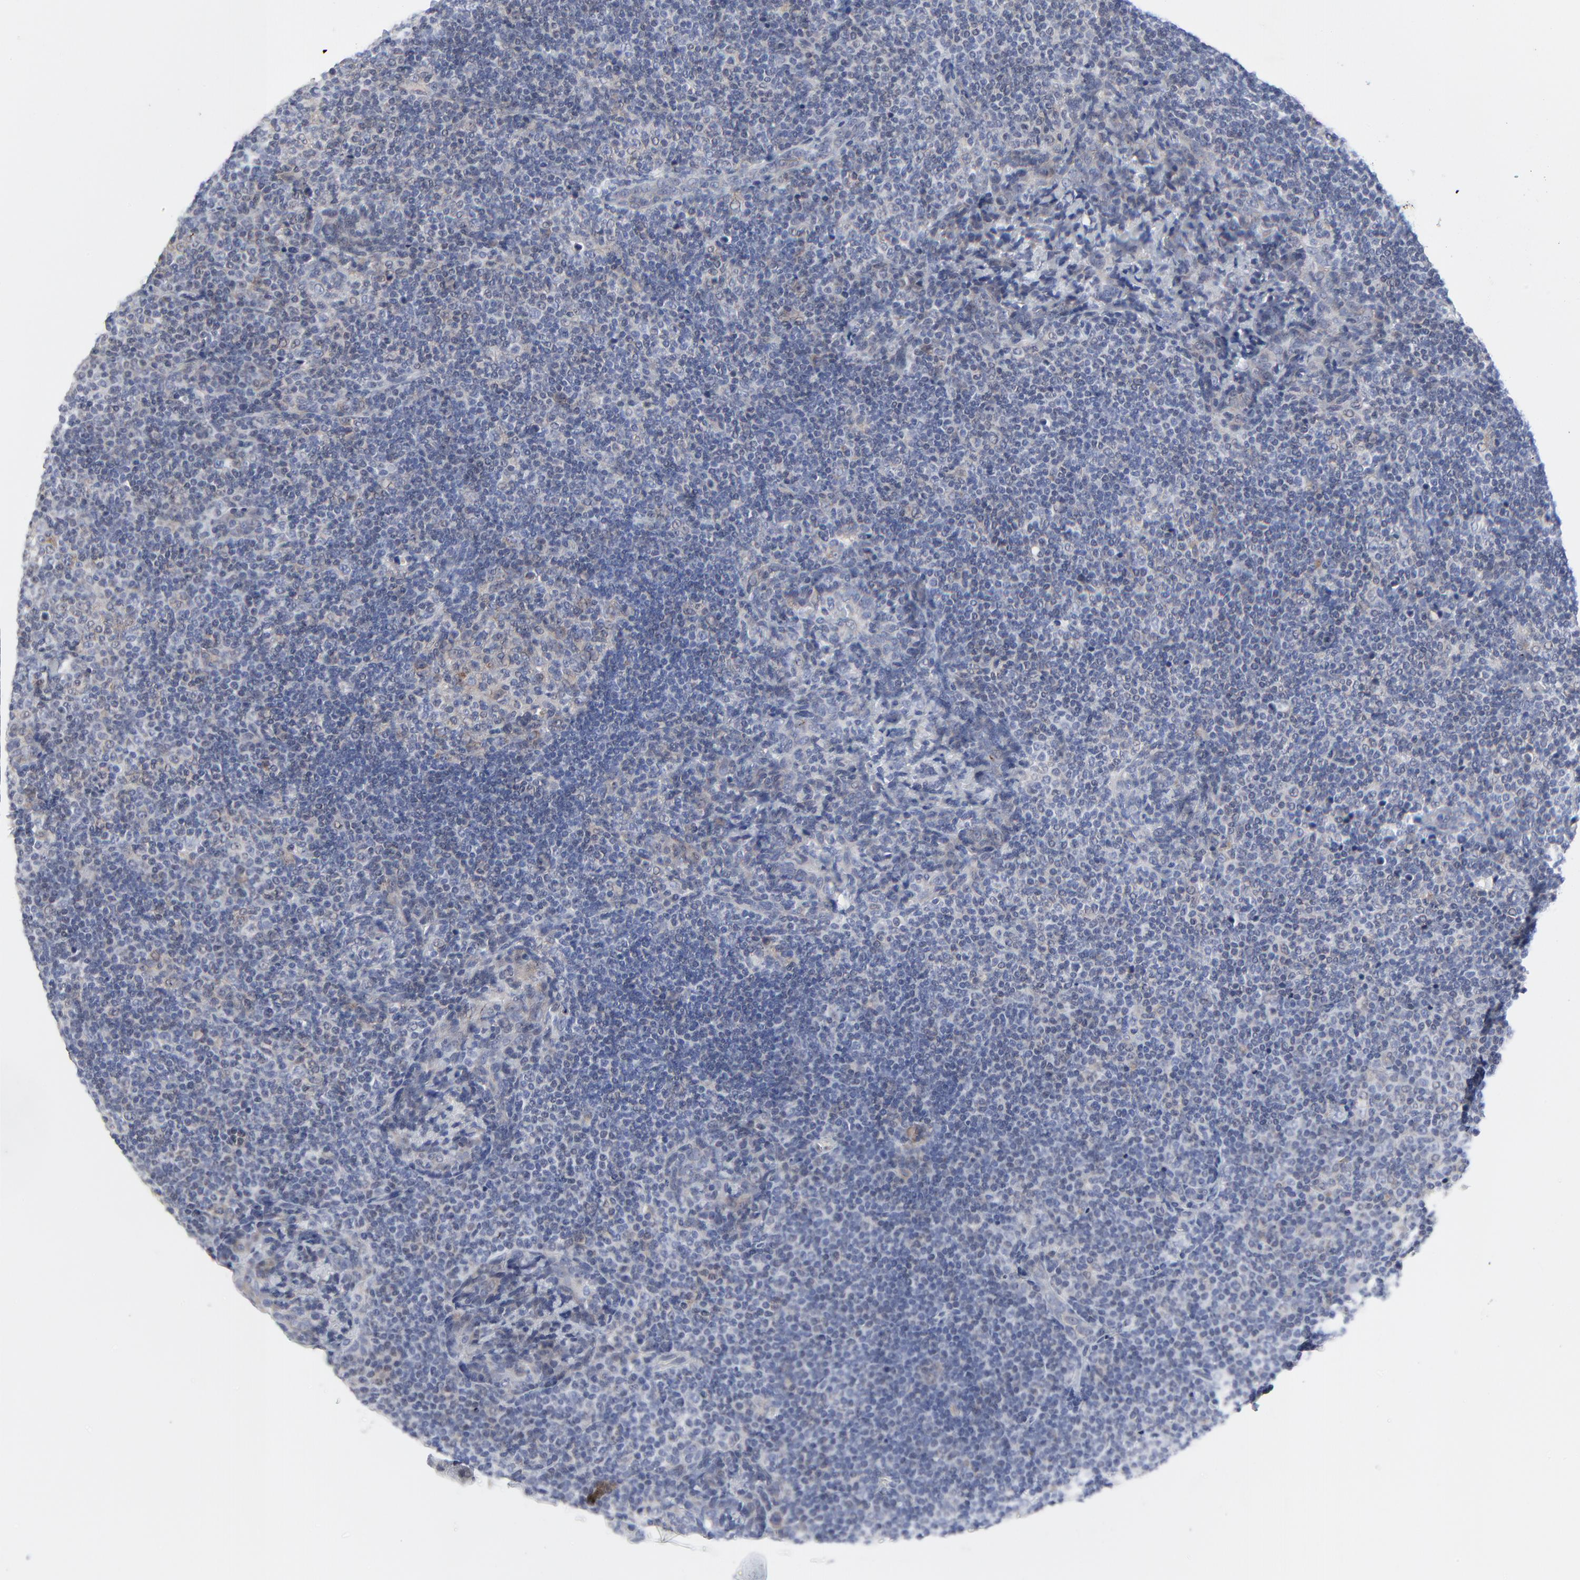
{"staining": {"intensity": "negative", "quantity": "none", "location": "none"}, "tissue": "lymph node", "cell_type": "Germinal center cells", "image_type": "normal", "snomed": [{"axis": "morphology", "description": "Normal tissue, NOS"}, {"axis": "morphology", "description": "Uncertain malignant potential"}, {"axis": "topography", "description": "Lymph node"}, {"axis": "topography", "description": "Salivary gland, NOS"}], "caption": "This is an immunohistochemistry (IHC) photomicrograph of normal lymph node. There is no expression in germinal center cells.", "gene": "NLGN3", "patient": {"sex": "female", "age": 51}}